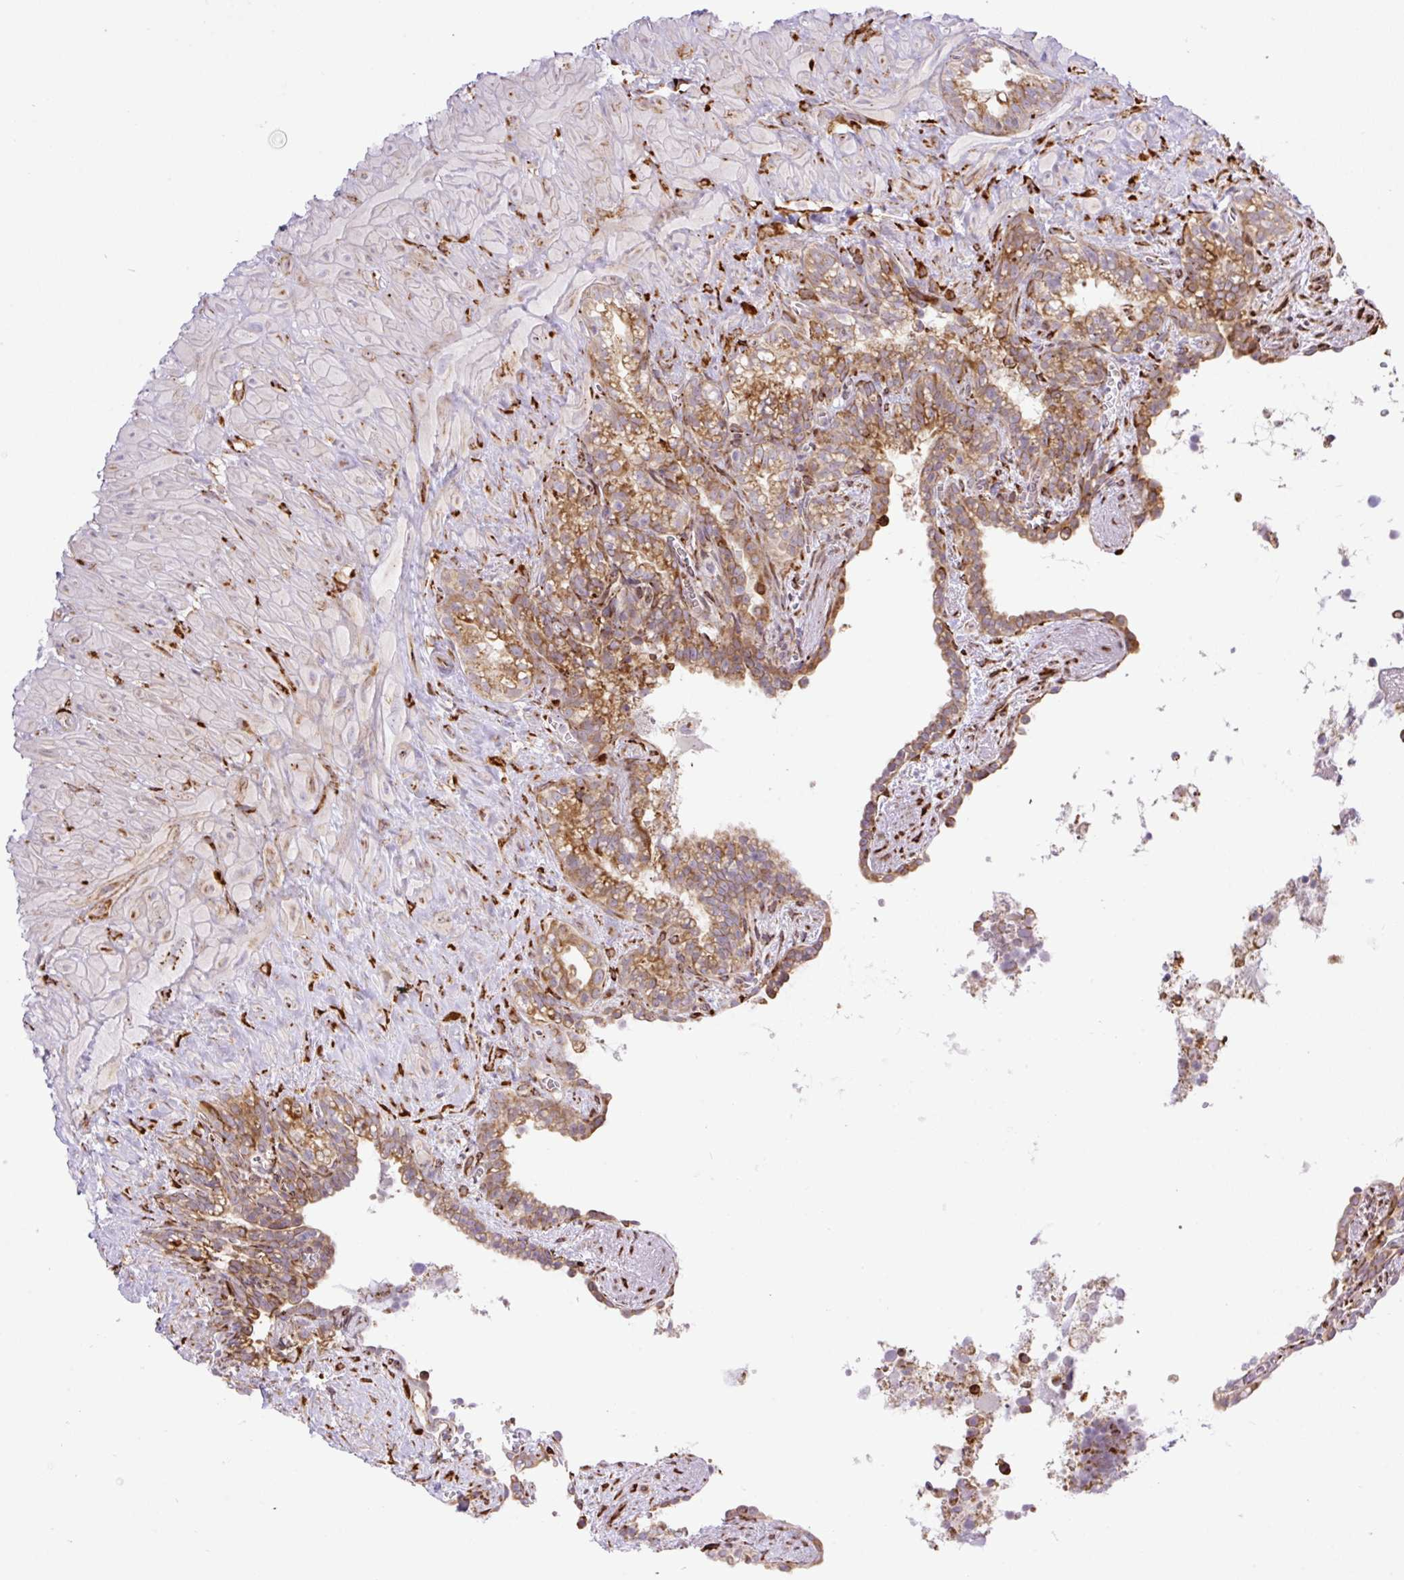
{"staining": {"intensity": "strong", "quantity": "25%-75%", "location": "cytoplasmic/membranous"}, "tissue": "seminal vesicle", "cell_type": "Glandular cells", "image_type": "normal", "snomed": [{"axis": "morphology", "description": "Normal tissue, NOS"}, {"axis": "topography", "description": "Seminal veicle"}], "caption": "This image shows unremarkable seminal vesicle stained with immunohistochemistry to label a protein in brown. The cytoplasmic/membranous of glandular cells show strong positivity for the protein. Nuclei are counter-stained blue.", "gene": "RAB30", "patient": {"sex": "male", "age": 76}}